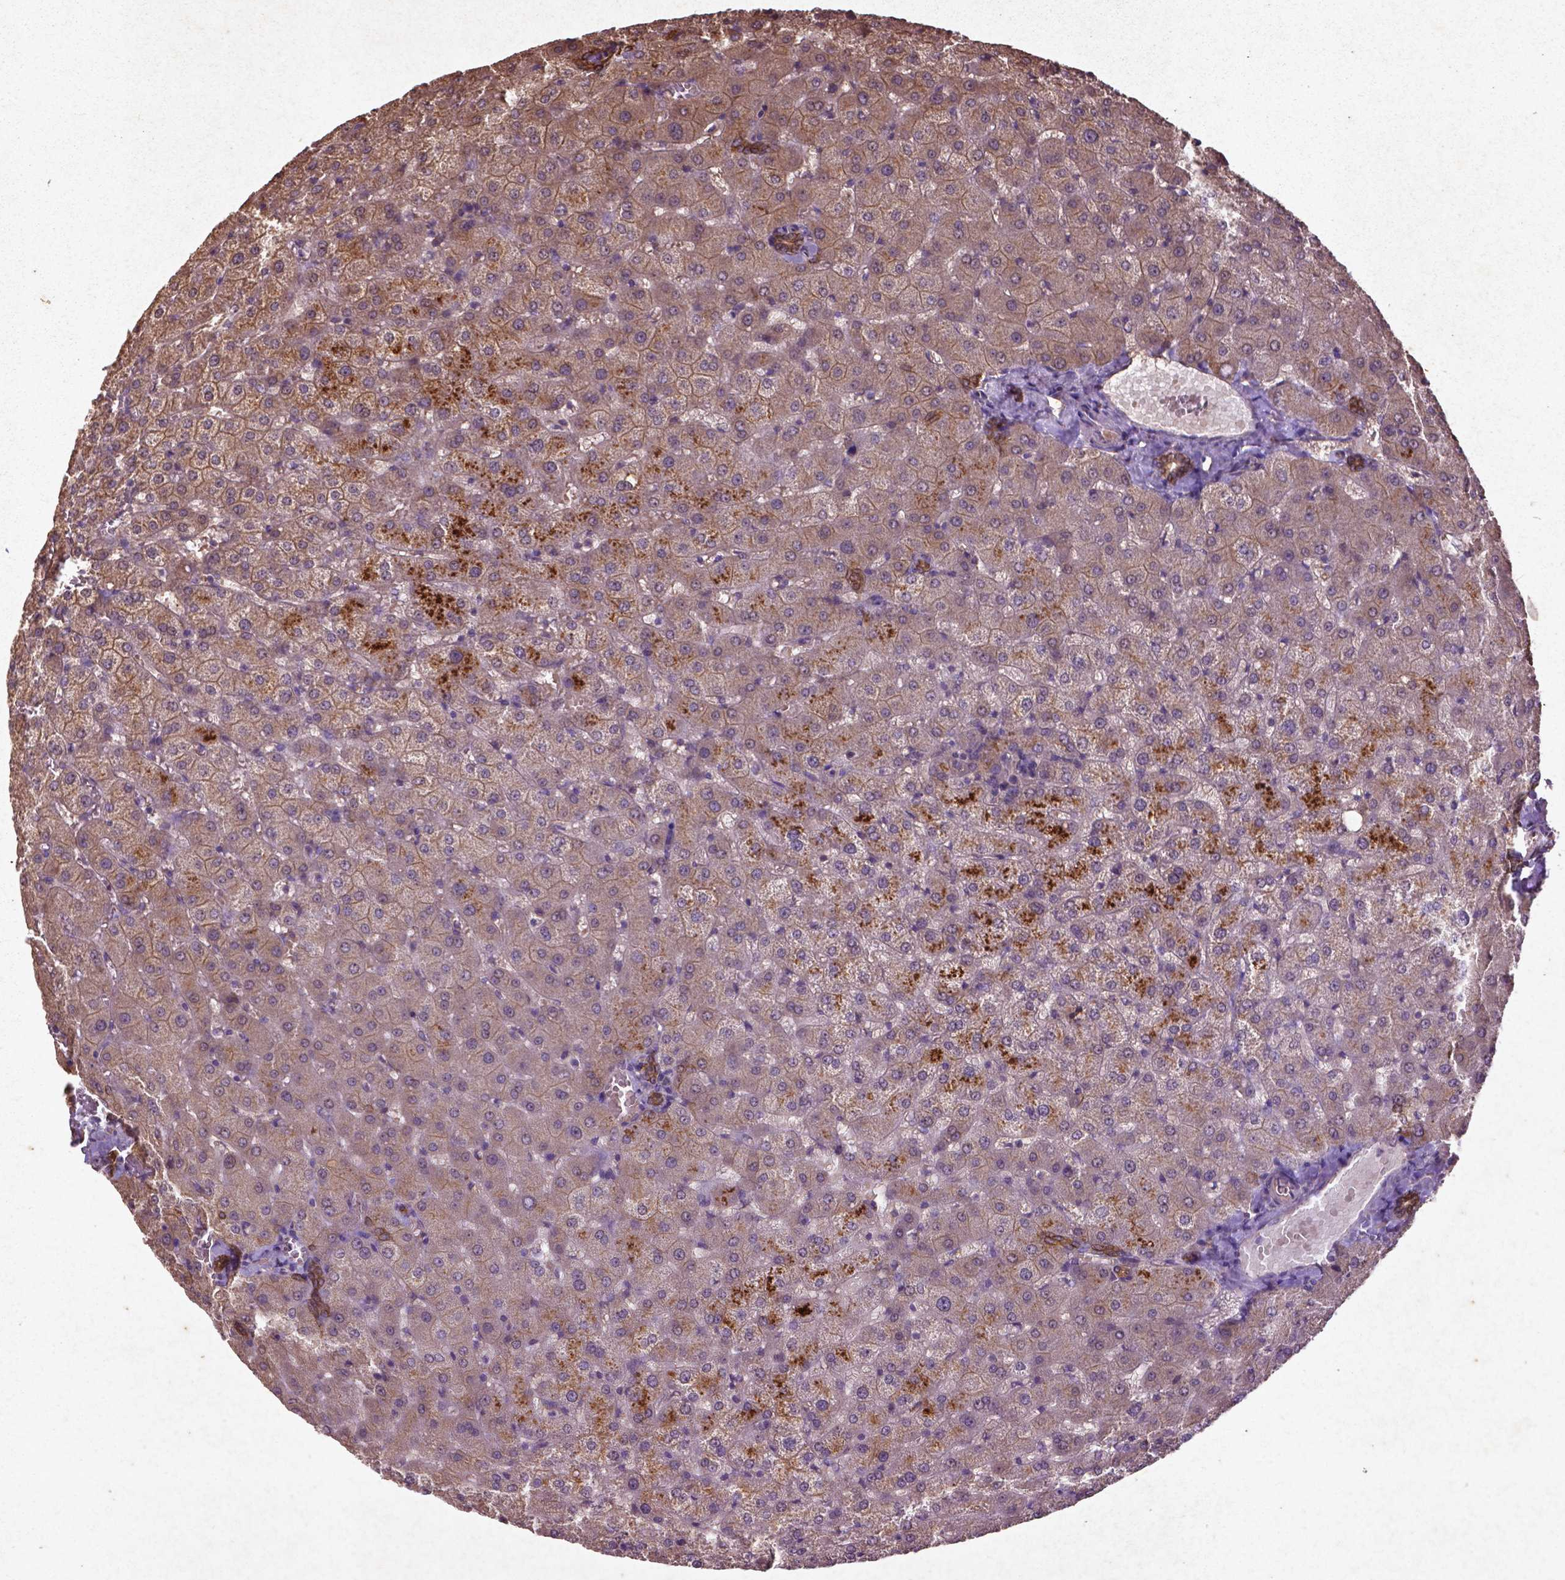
{"staining": {"intensity": "moderate", "quantity": ">75%", "location": "cytoplasmic/membranous"}, "tissue": "liver", "cell_type": "Cholangiocytes", "image_type": "normal", "snomed": [{"axis": "morphology", "description": "Normal tissue, NOS"}, {"axis": "topography", "description": "Liver"}], "caption": "An IHC image of normal tissue is shown. Protein staining in brown highlights moderate cytoplasmic/membranous positivity in liver within cholangiocytes. (Stains: DAB (3,3'-diaminobenzidine) in brown, nuclei in blue, Microscopy: brightfield microscopy at high magnification).", "gene": "COQ2", "patient": {"sex": "female", "age": 50}}